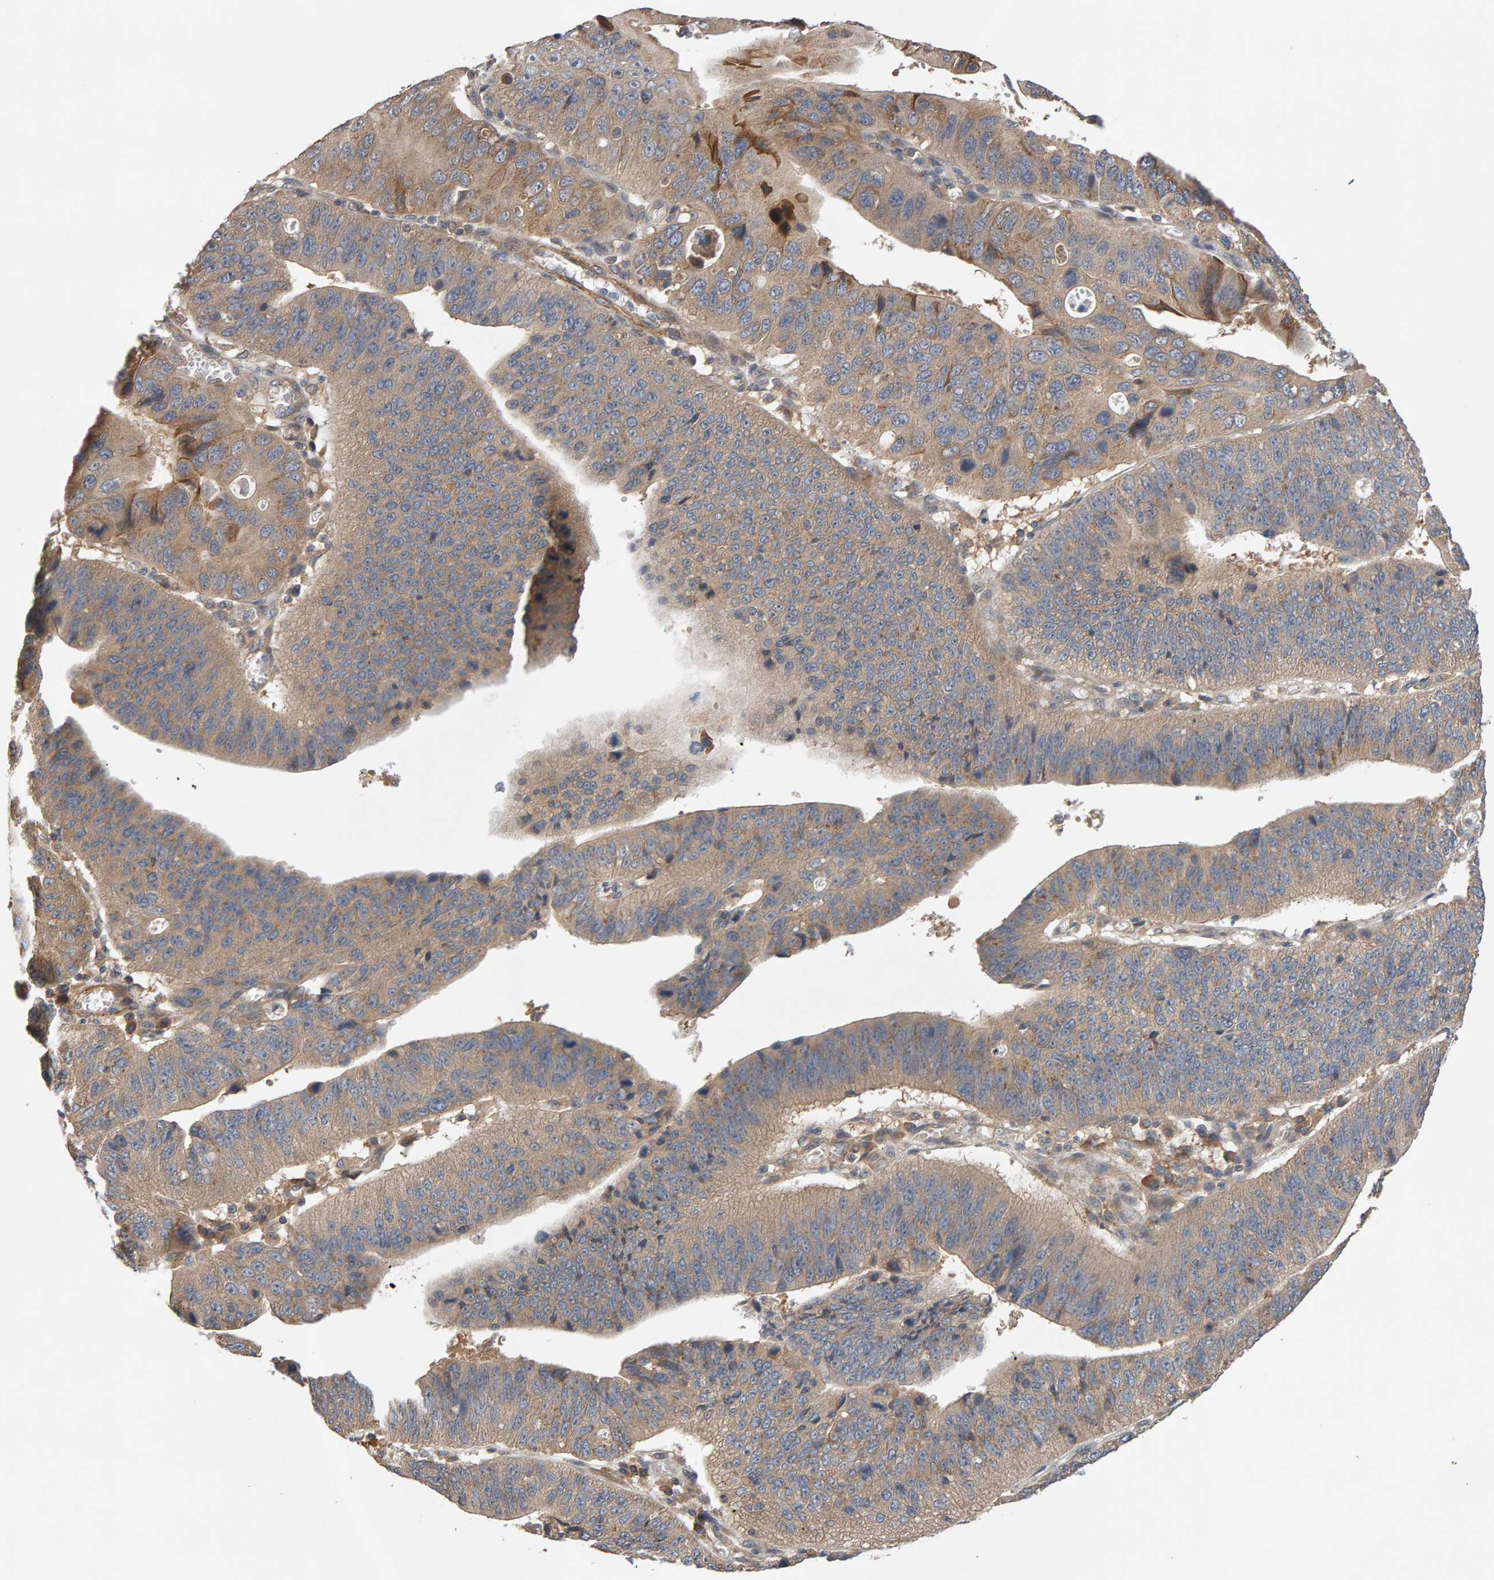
{"staining": {"intensity": "moderate", "quantity": ">75%", "location": "cytoplasmic/membranous"}, "tissue": "stomach cancer", "cell_type": "Tumor cells", "image_type": "cancer", "snomed": [{"axis": "morphology", "description": "Adenocarcinoma, NOS"}, {"axis": "topography", "description": "Stomach"}], "caption": "A histopathology image showing moderate cytoplasmic/membranous staining in about >75% of tumor cells in stomach cancer, as visualized by brown immunohistochemical staining.", "gene": "RNF19A", "patient": {"sex": "male", "age": 59}}